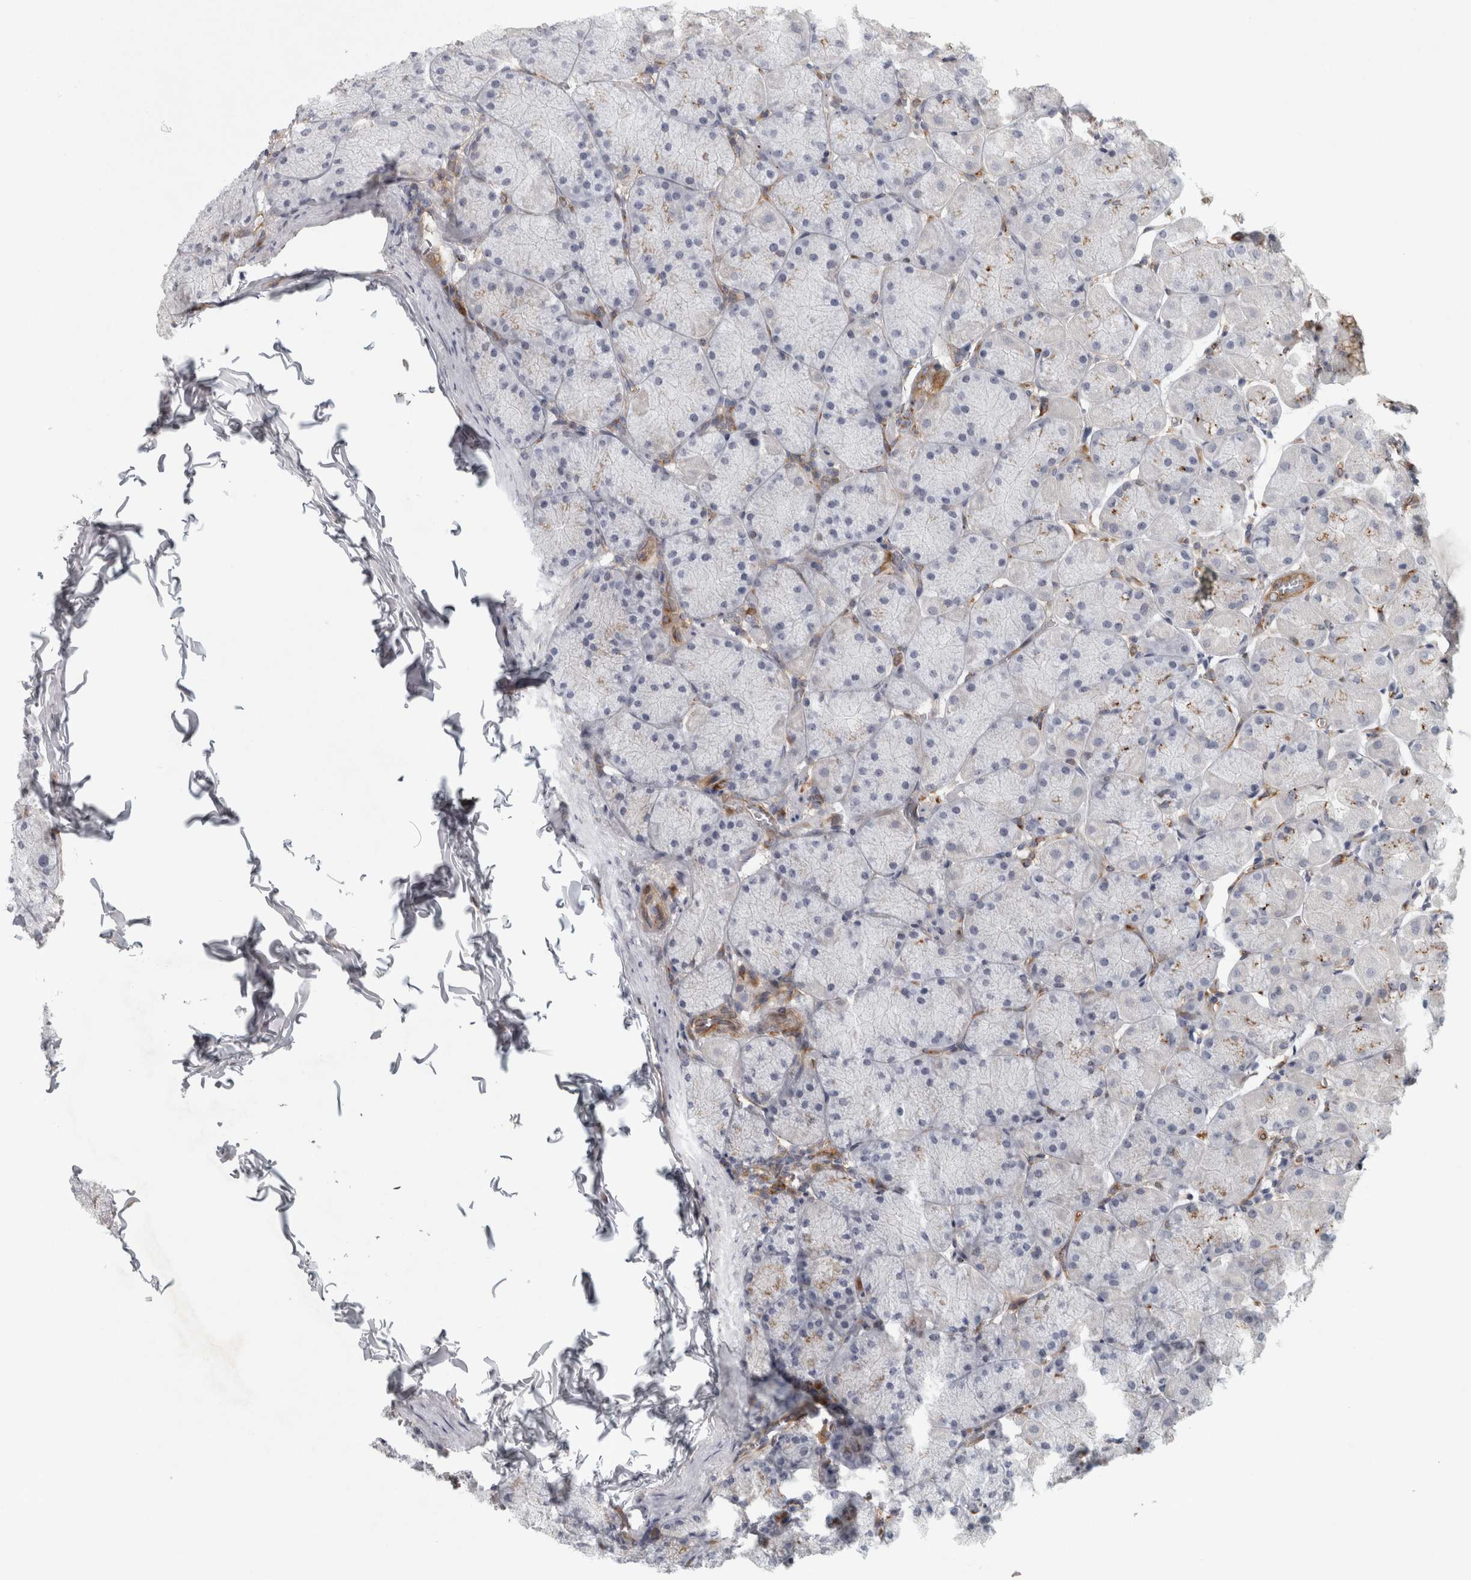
{"staining": {"intensity": "moderate", "quantity": "25%-75%", "location": "cytoplasmic/membranous"}, "tissue": "stomach", "cell_type": "Glandular cells", "image_type": "normal", "snomed": [{"axis": "morphology", "description": "Normal tissue, NOS"}, {"axis": "topography", "description": "Stomach, upper"}], "caption": "Protein staining of unremarkable stomach demonstrates moderate cytoplasmic/membranous positivity in approximately 25%-75% of glandular cells. (IHC, brightfield microscopy, high magnification).", "gene": "PEX6", "patient": {"sex": "female", "age": 56}}